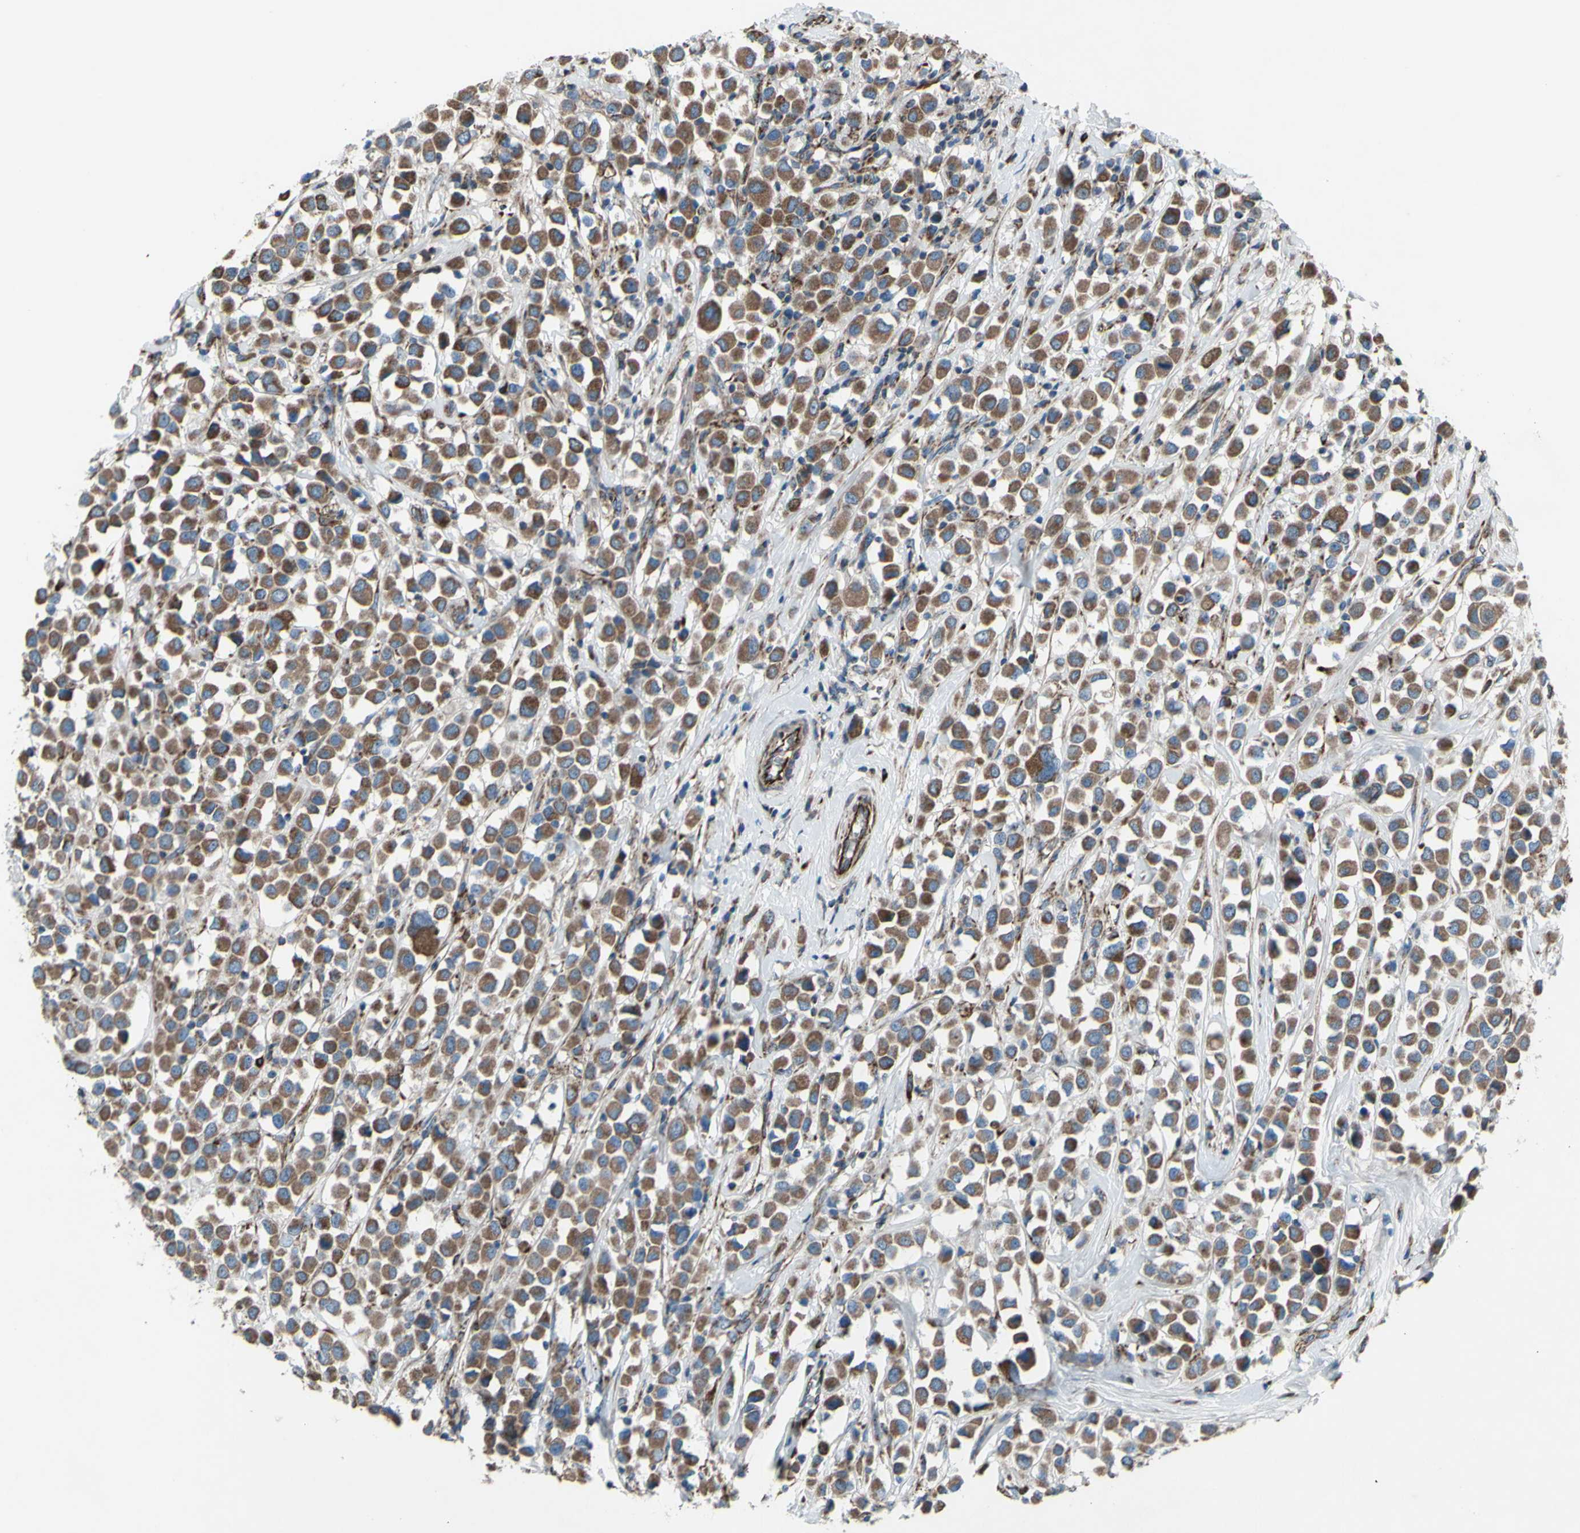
{"staining": {"intensity": "moderate", "quantity": ">75%", "location": "cytoplasmic/membranous"}, "tissue": "breast cancer", "cell_type": "Tumor cells", "image_type": "cancer", "snomed": [{"axis": "morphology", "description": "Duct carcinoma"}, {"axis": "topography", "description": "Breast"}], "caption": "Immunohistochemistry (IHC) of human breast cancer (invasive ductal carcinoma) demonstrates medium levels of moderate cytoplasmic/membranous expression in about >75% of tumor cells.", "gene": "EMC7", "patient": {"sex": "female", "age": 61}}